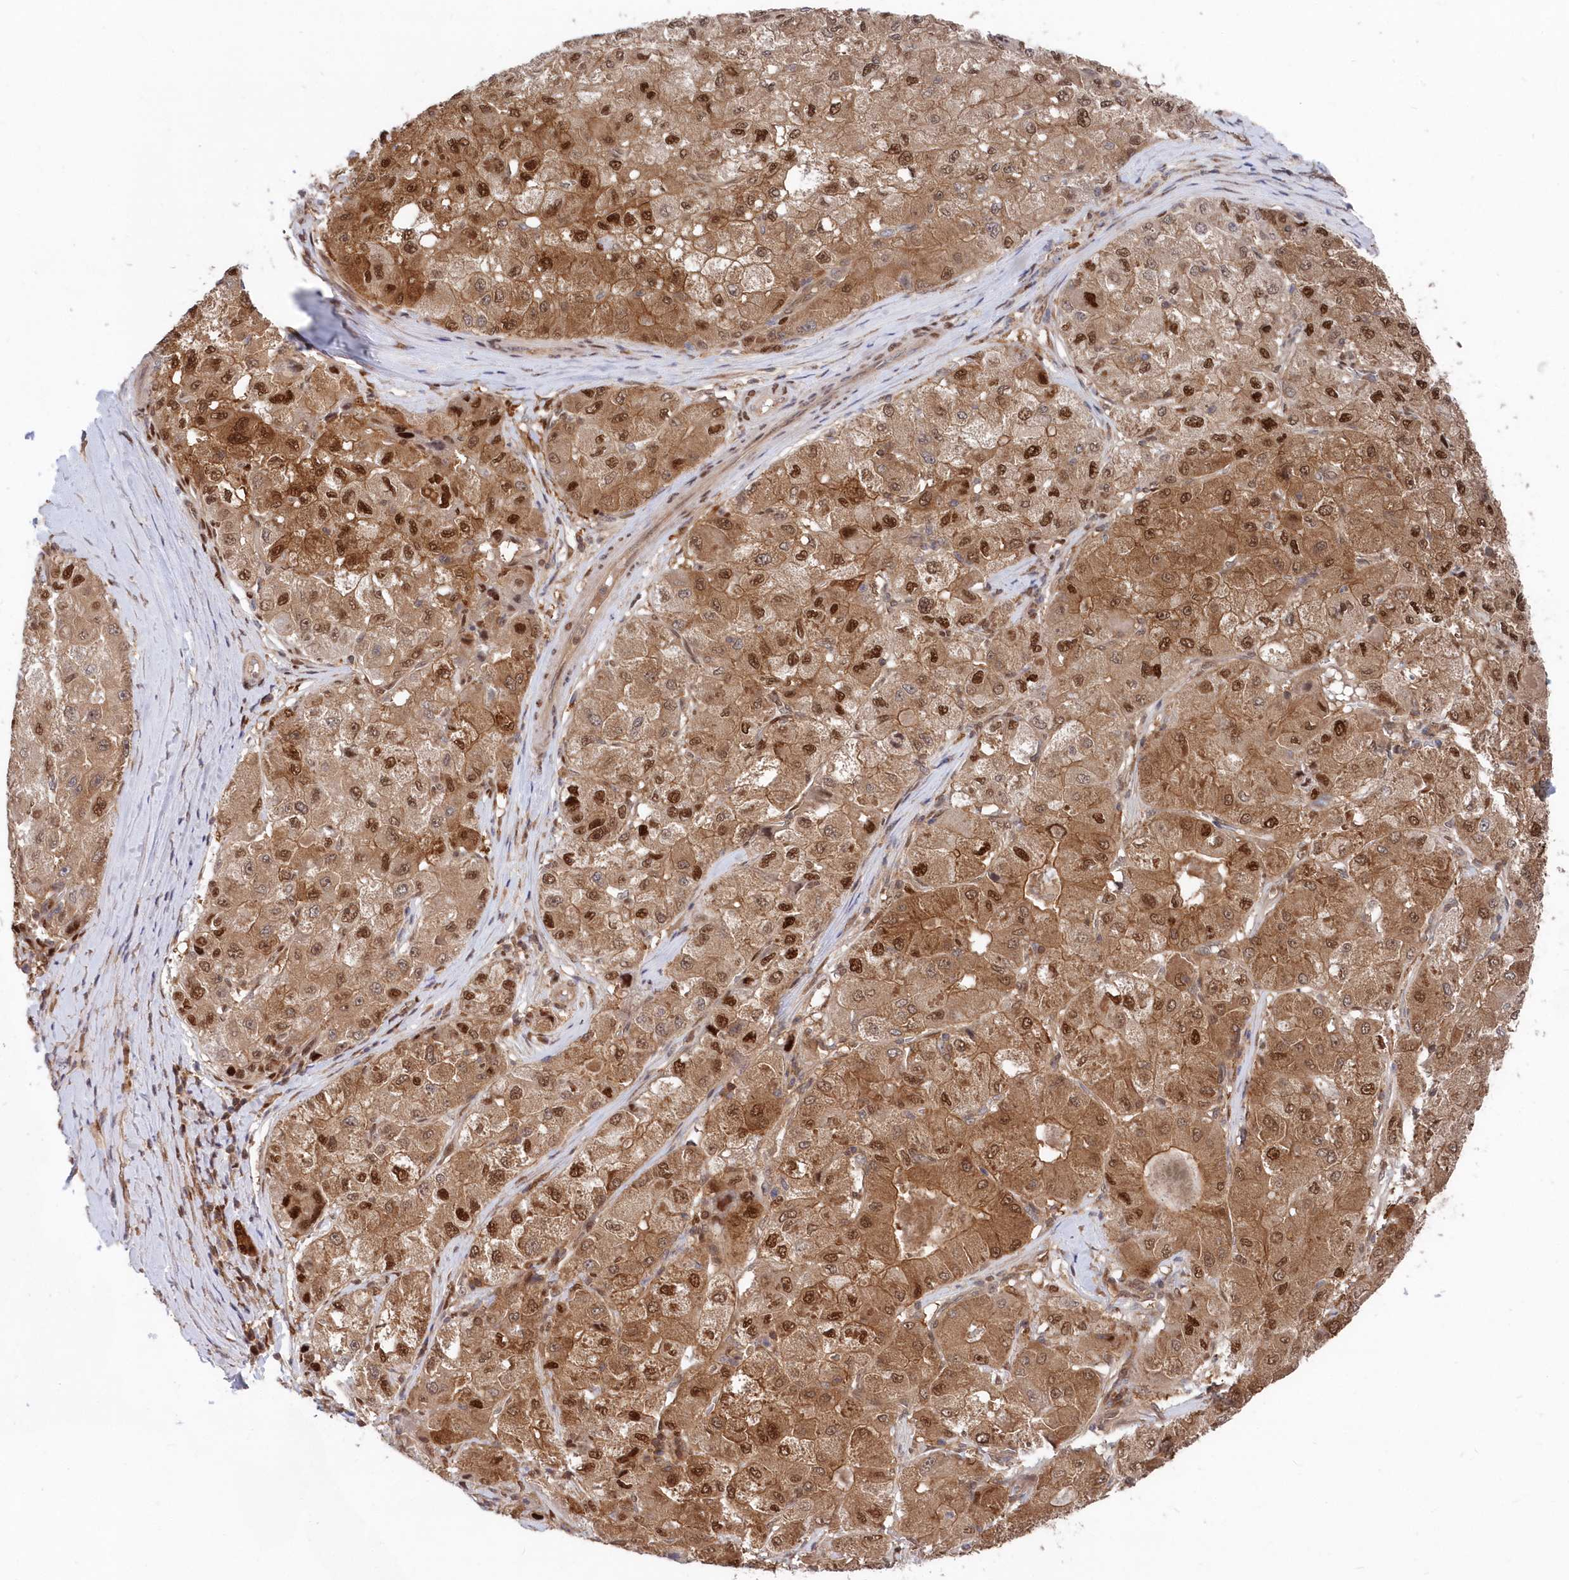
{"staining": {"intensity": "moderate", "quantity": ">75%", "location": "cytoplasmic/membranous,nuclear"}, "tissue": "liver cancer", "cell_type": "Tumor cells", "image_type": "cancer", "snomed": [{"axis": "morphology", "description": "Carcinoma, Hepatocellular, NOS"}, {"axis": "topography", "description": "Liver"}], "caption": "Moderate cytoplasmic/membranous and nuclear staining for a protein is identified in approximately >75% of tumor cells of liver hepatocellular carcinoma using IHC.", "gene": "ABHD14B", "patient": {"sex": "male", "age": 80}}